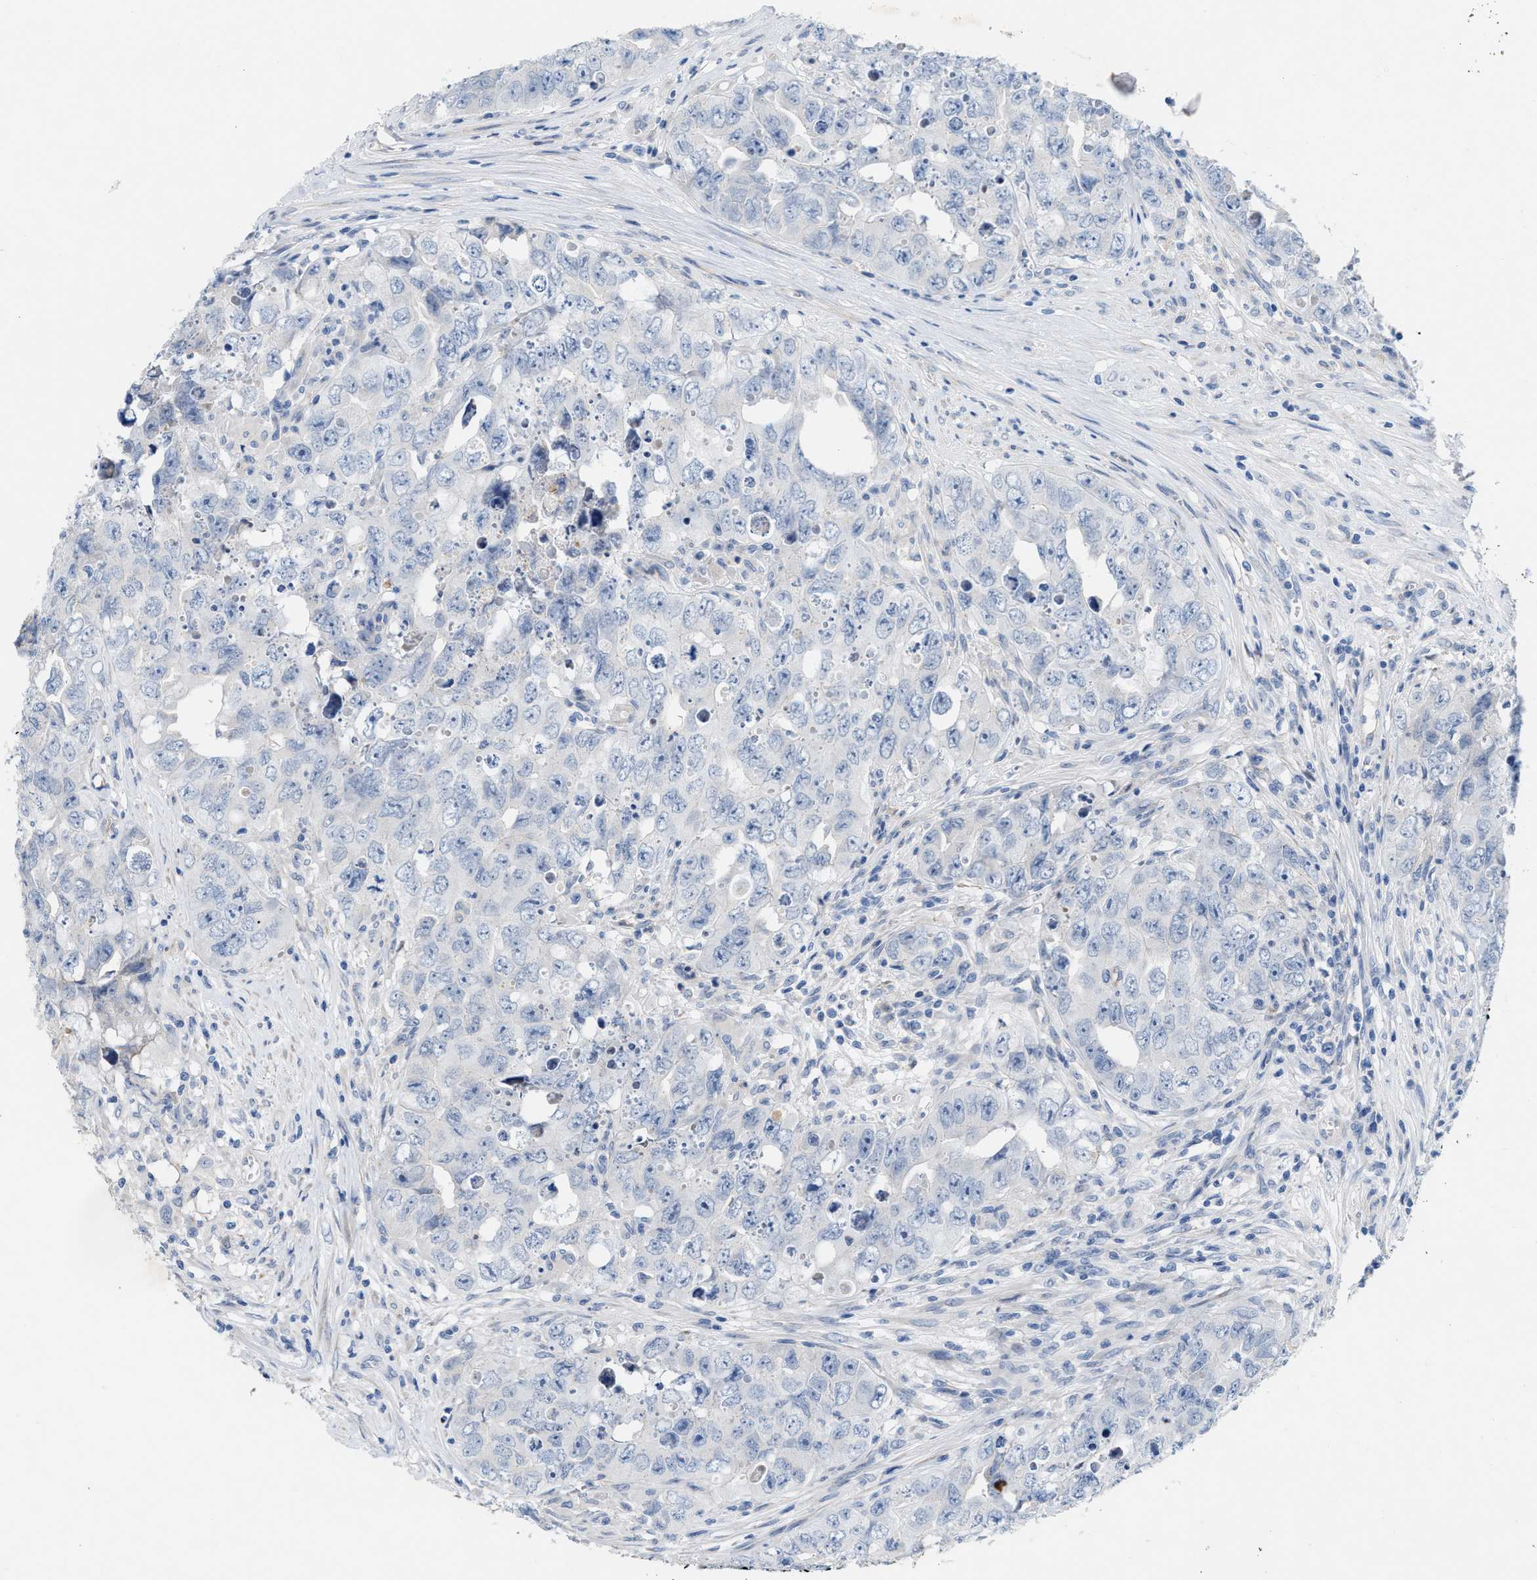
{"staining": {"intensity": "negative", "quantity": "none", "location": "none"}, "tissue": "testis cancer", "cell_type": "Tumor cells", "image_type": "cancer", "snomed": [{"axis": "morphology", "description": "Seminoma, NOS"}, {"axis": "morphology", "description": "Carcinoma, Embryonal, NOS"}, {"axis": "topography", "description": "Testis"}], "caption": "Tumor cells are negative for protein expression in human testis cancer (seminoma). (IHC, brightfield microscopy, high magnification).", "gene": "CPA2", "patient": {"sex": "male", "age": 43}}